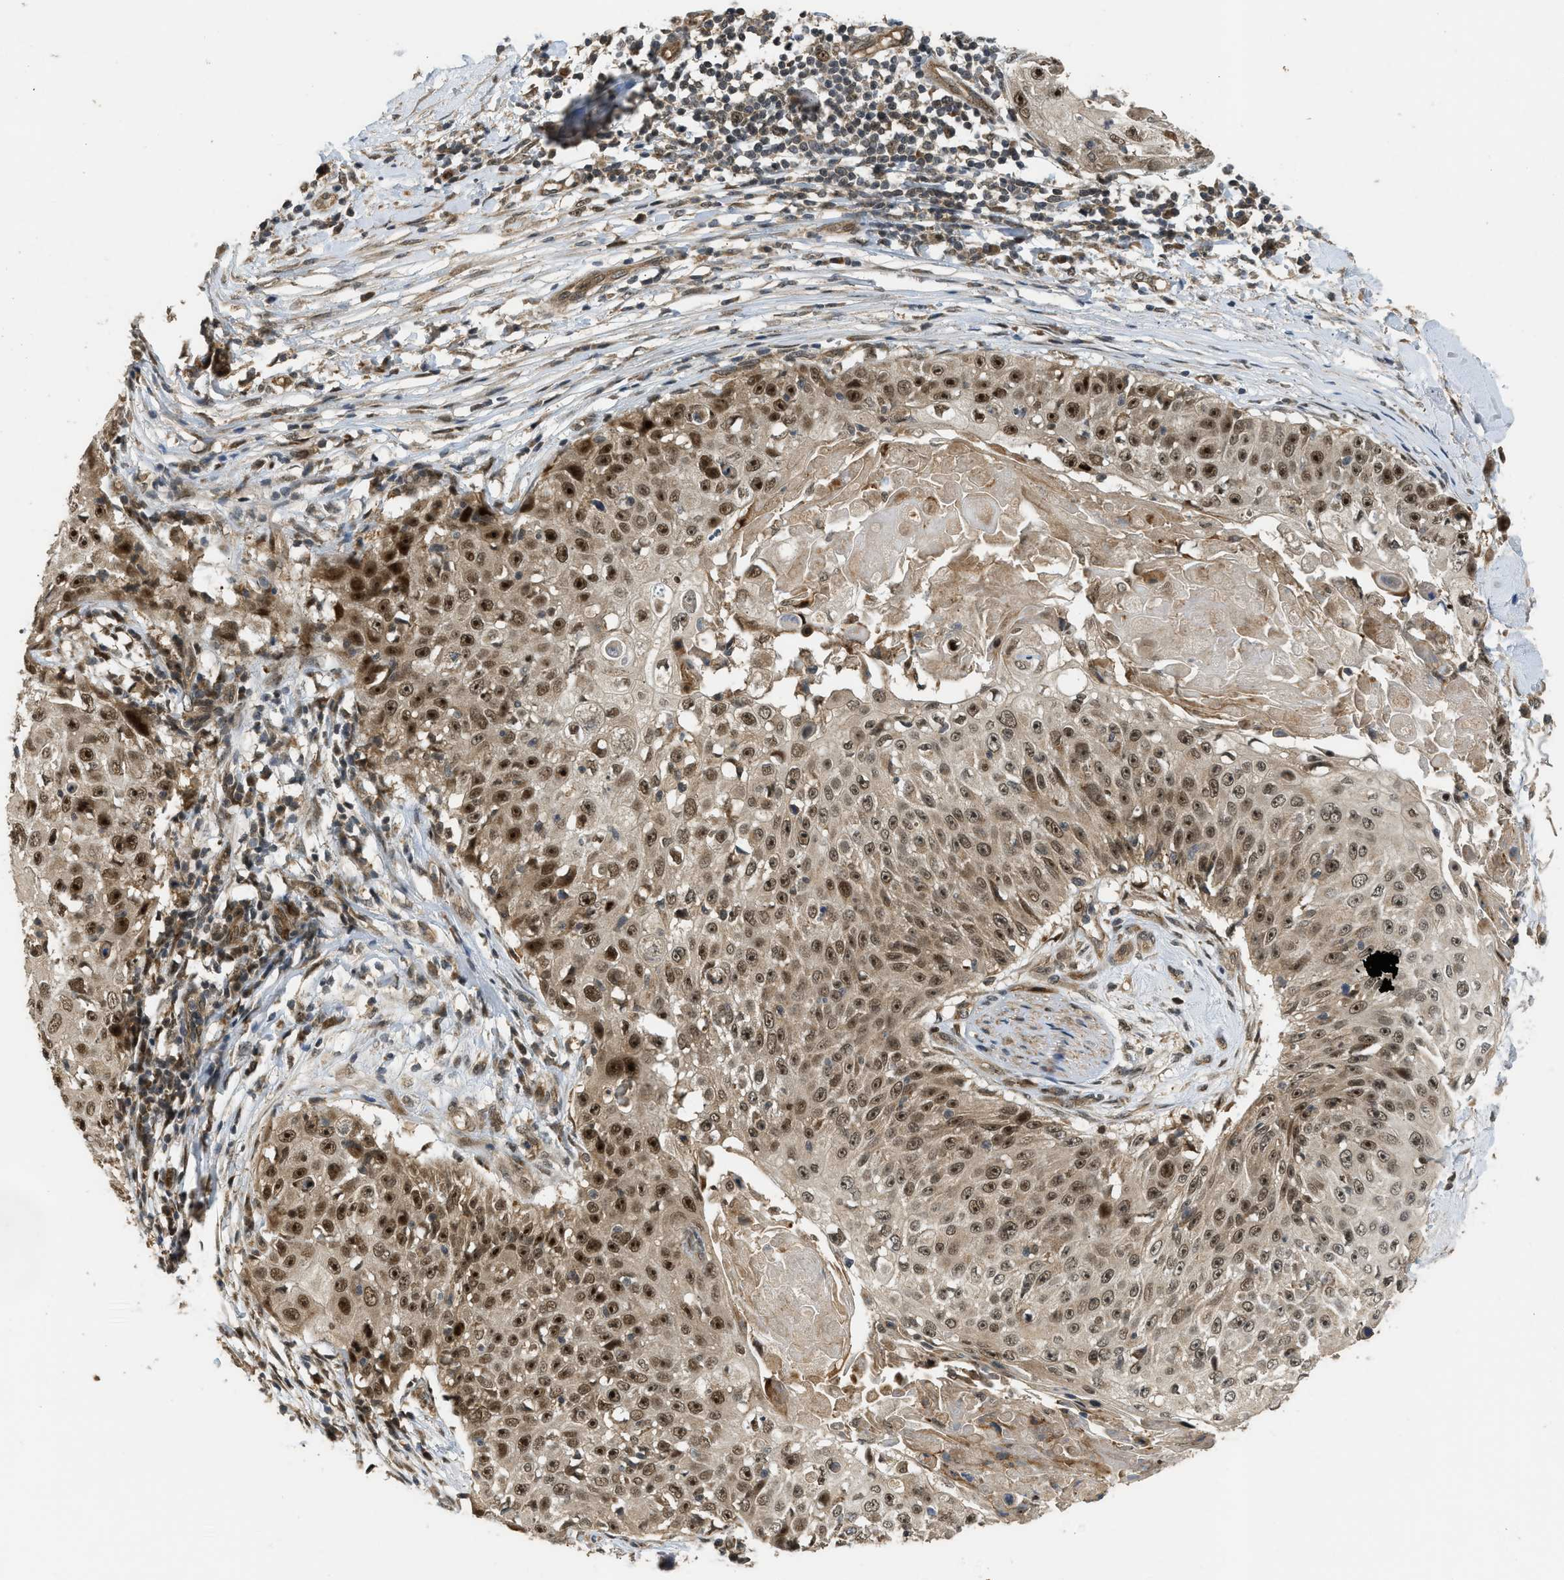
{"staining": {"intensity": "moderate", "quantity": ">75%", "location": "nuclear"}, "tissue": "skin cancer", "cell_type": "Tumor cells", "image_type": "cancer", "snomed": [{"axis": "morphology", "description": "Squamous cell carcinoma, NOS"}, {"axis": "topography", "description": "Skin"}], "caption": "Skin cancer (squamous cell carcinoma) was stained to show a protein in brown. There is medium levels of moderate nuclear staining in about >75% of tumor cells.", "gene": "GET1", "patient": {"sex": "male", "age": 86}}